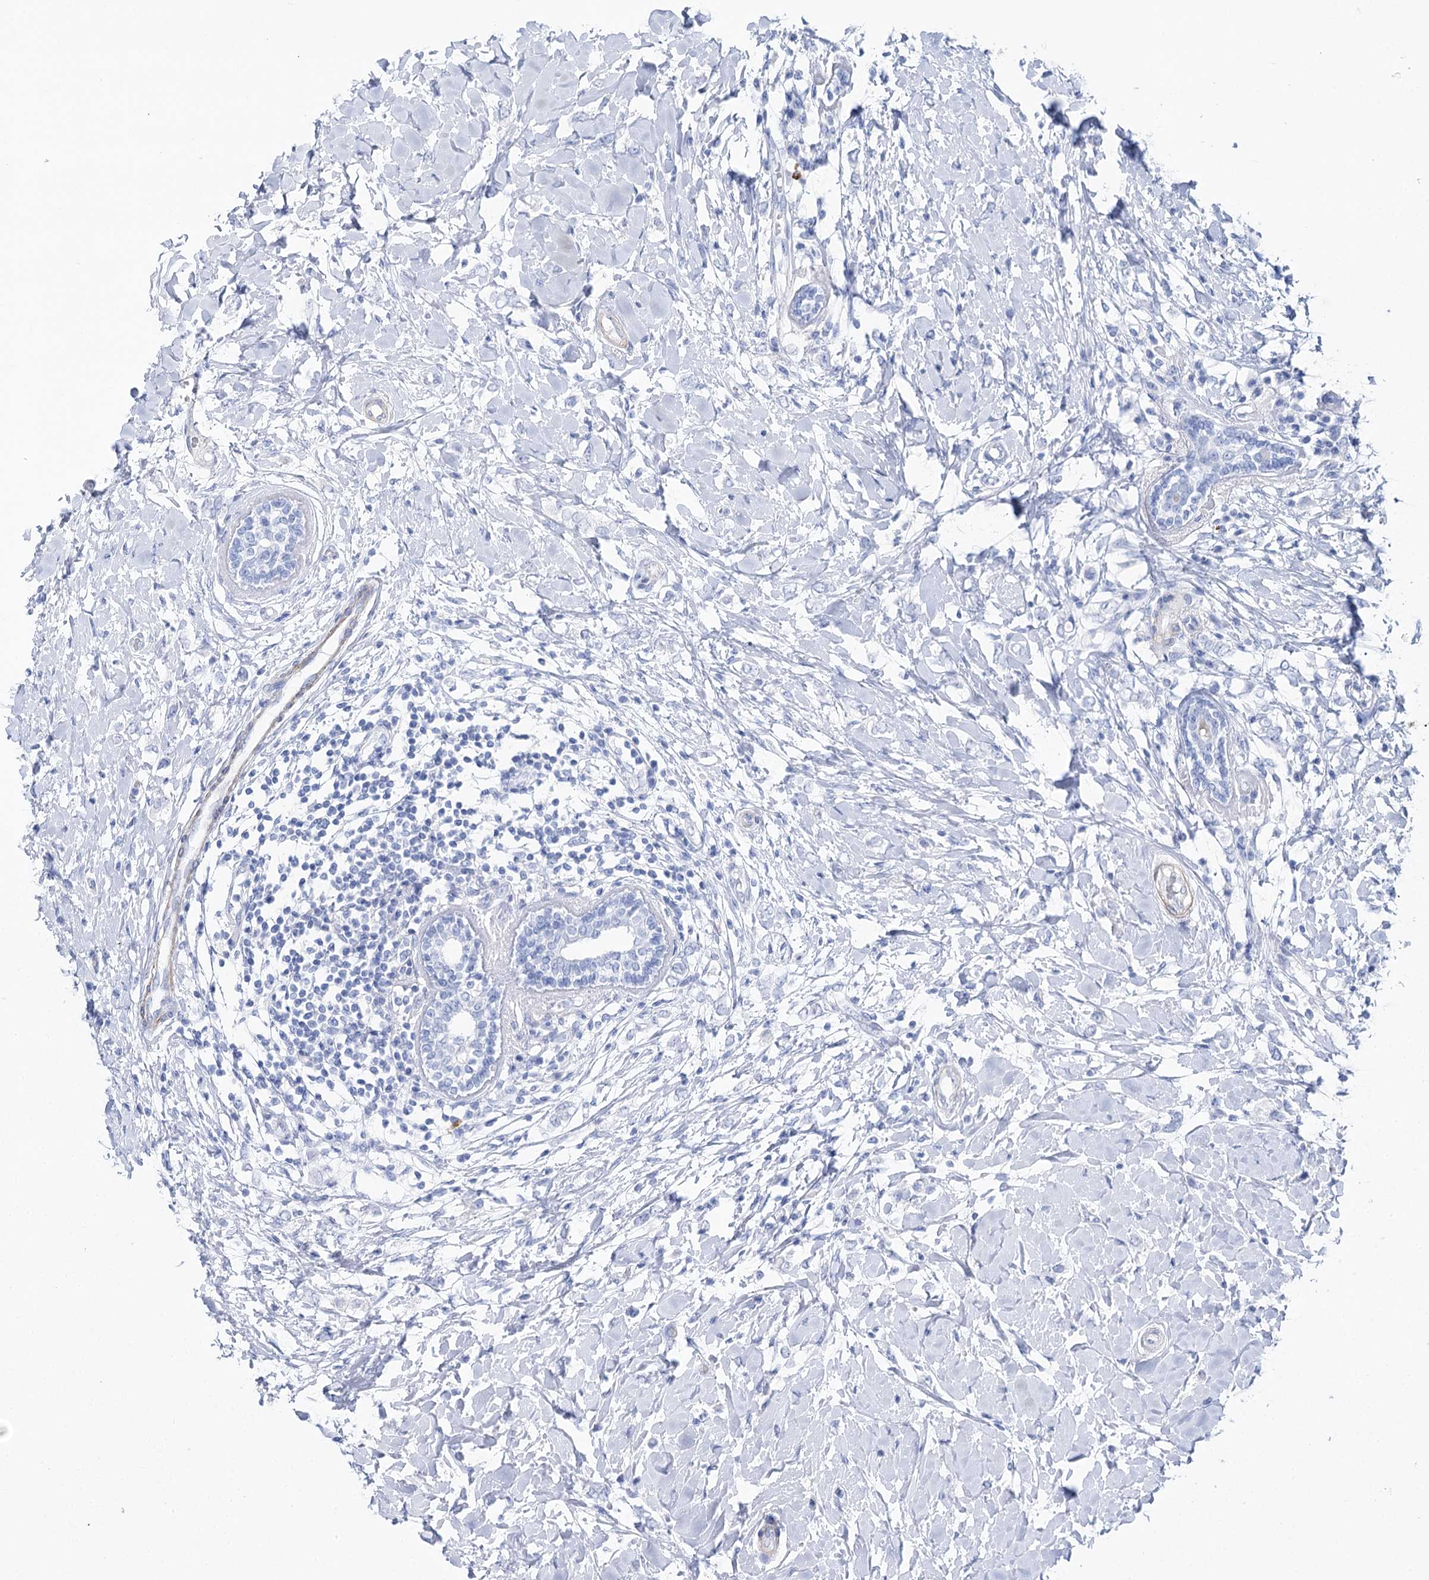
{"staining": {"intensity": "negative", "quantity": "none", "location": "none"}, "tissue": "breast cancer", "cell_type": "Tumor cells", "image_type": "cancer", "snomed": [{"axis": "morphology", "description": "Normal tissue, NOS"}, {"axis": "morphology", "description": "Lobular carcinoma"}, {"axis": "topography", "description": "Breast"}], "caption": "Tumor cells show no significant staining in breast cancer.", "gene": "CSN3", "patient": {"sex": "female", "age": 47}}